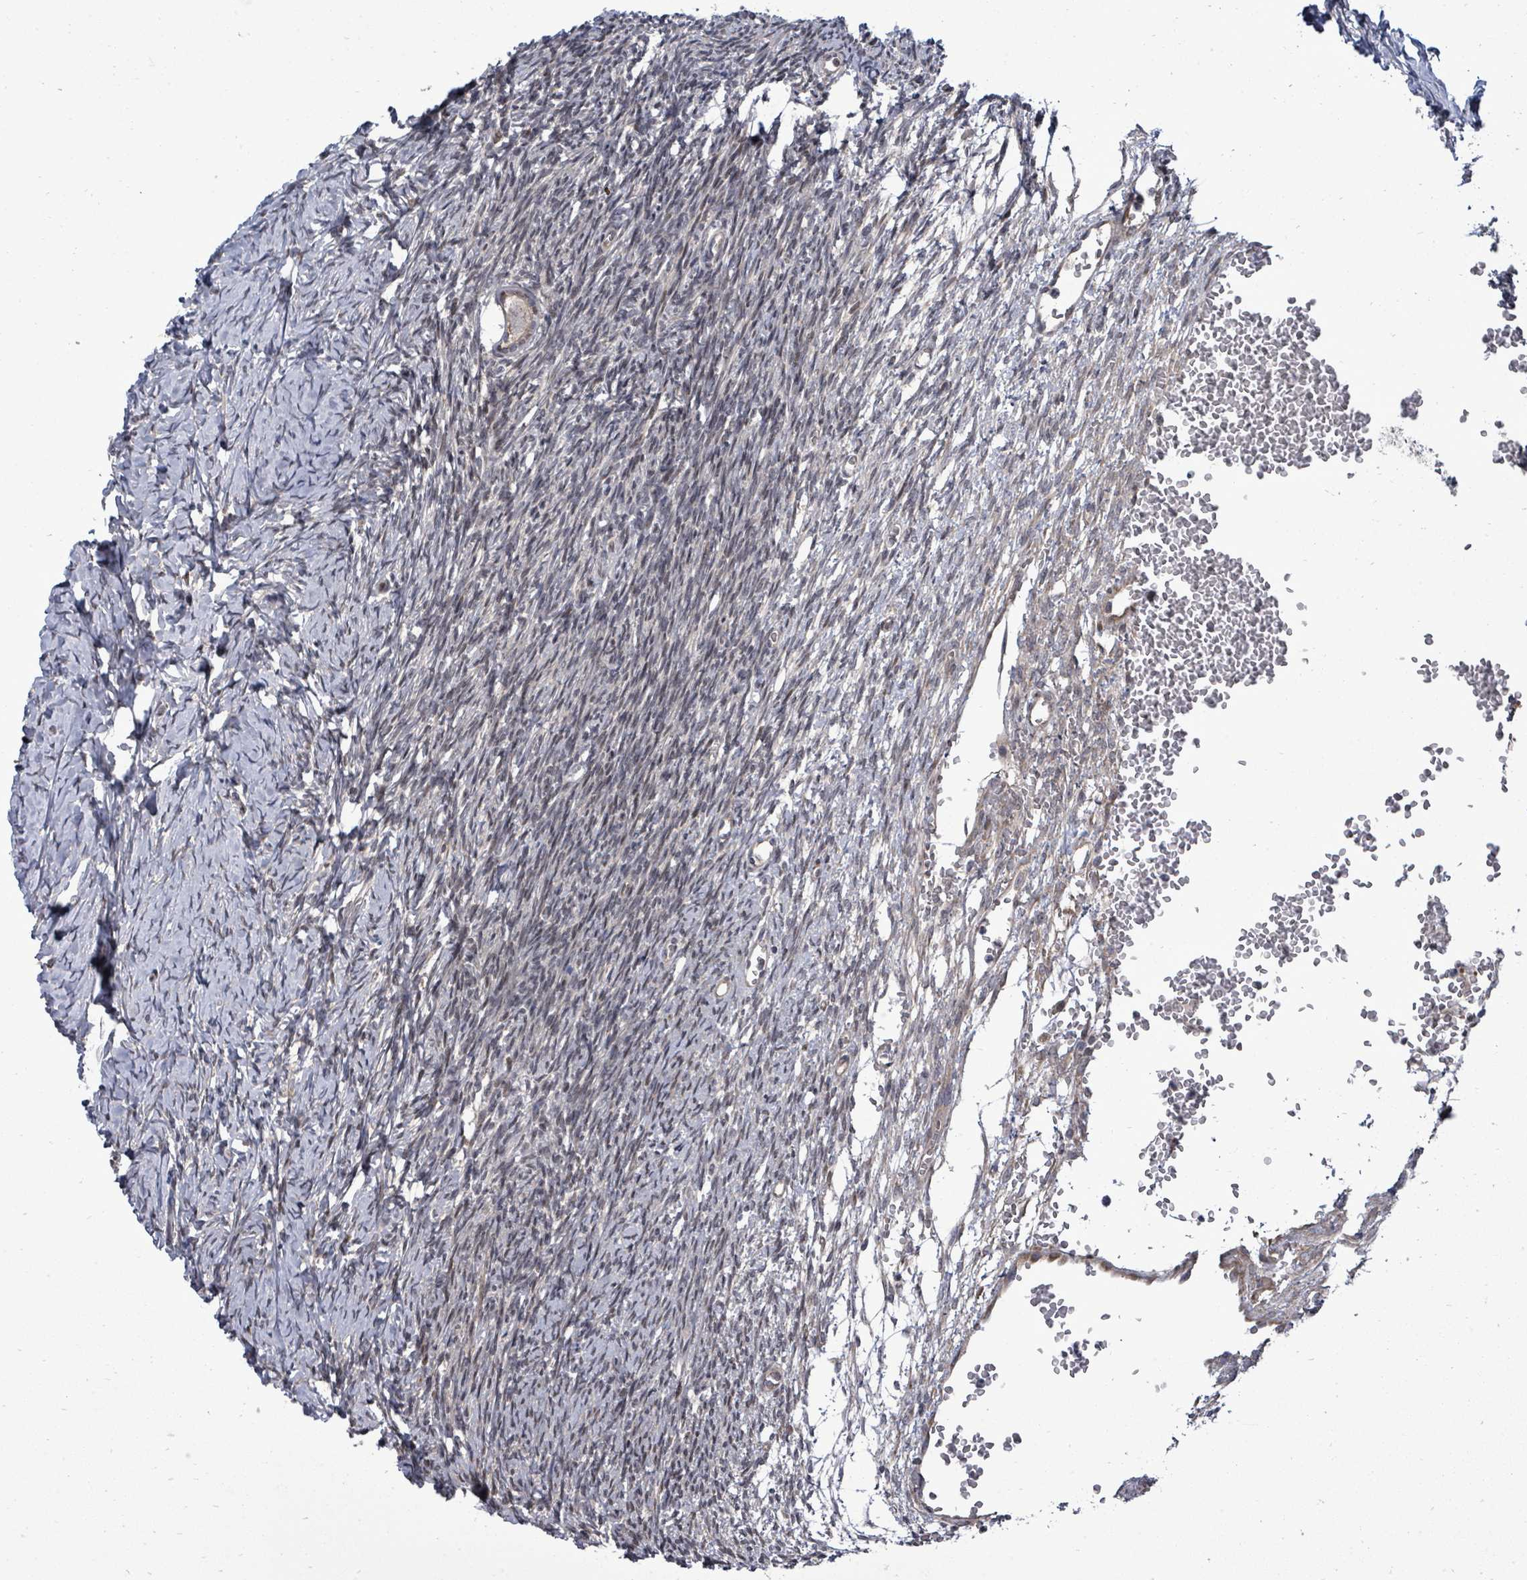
{"staining": {"intensity": "weak", "quantity": ">75%", "location": "cytoplasmic/membranous"}, "tissue": "ovary", "cell_type": "Follicle cells", "image_type": "normal", "snomed": [{"axis": "morphology", "description": "Normal tissue, NOS"}, {"axis": "topography", "description": "Ovary"}], "caption": "A brown stain highlights weak cytoplasmic/membranous expression of a protein in follicle cells of unremarkable human ovary. (brown staining indicates protein expression, while blue staining denotes nuclei).", "gene": "KRTAP27", "patient": {"sex": "female", "age": 39}}